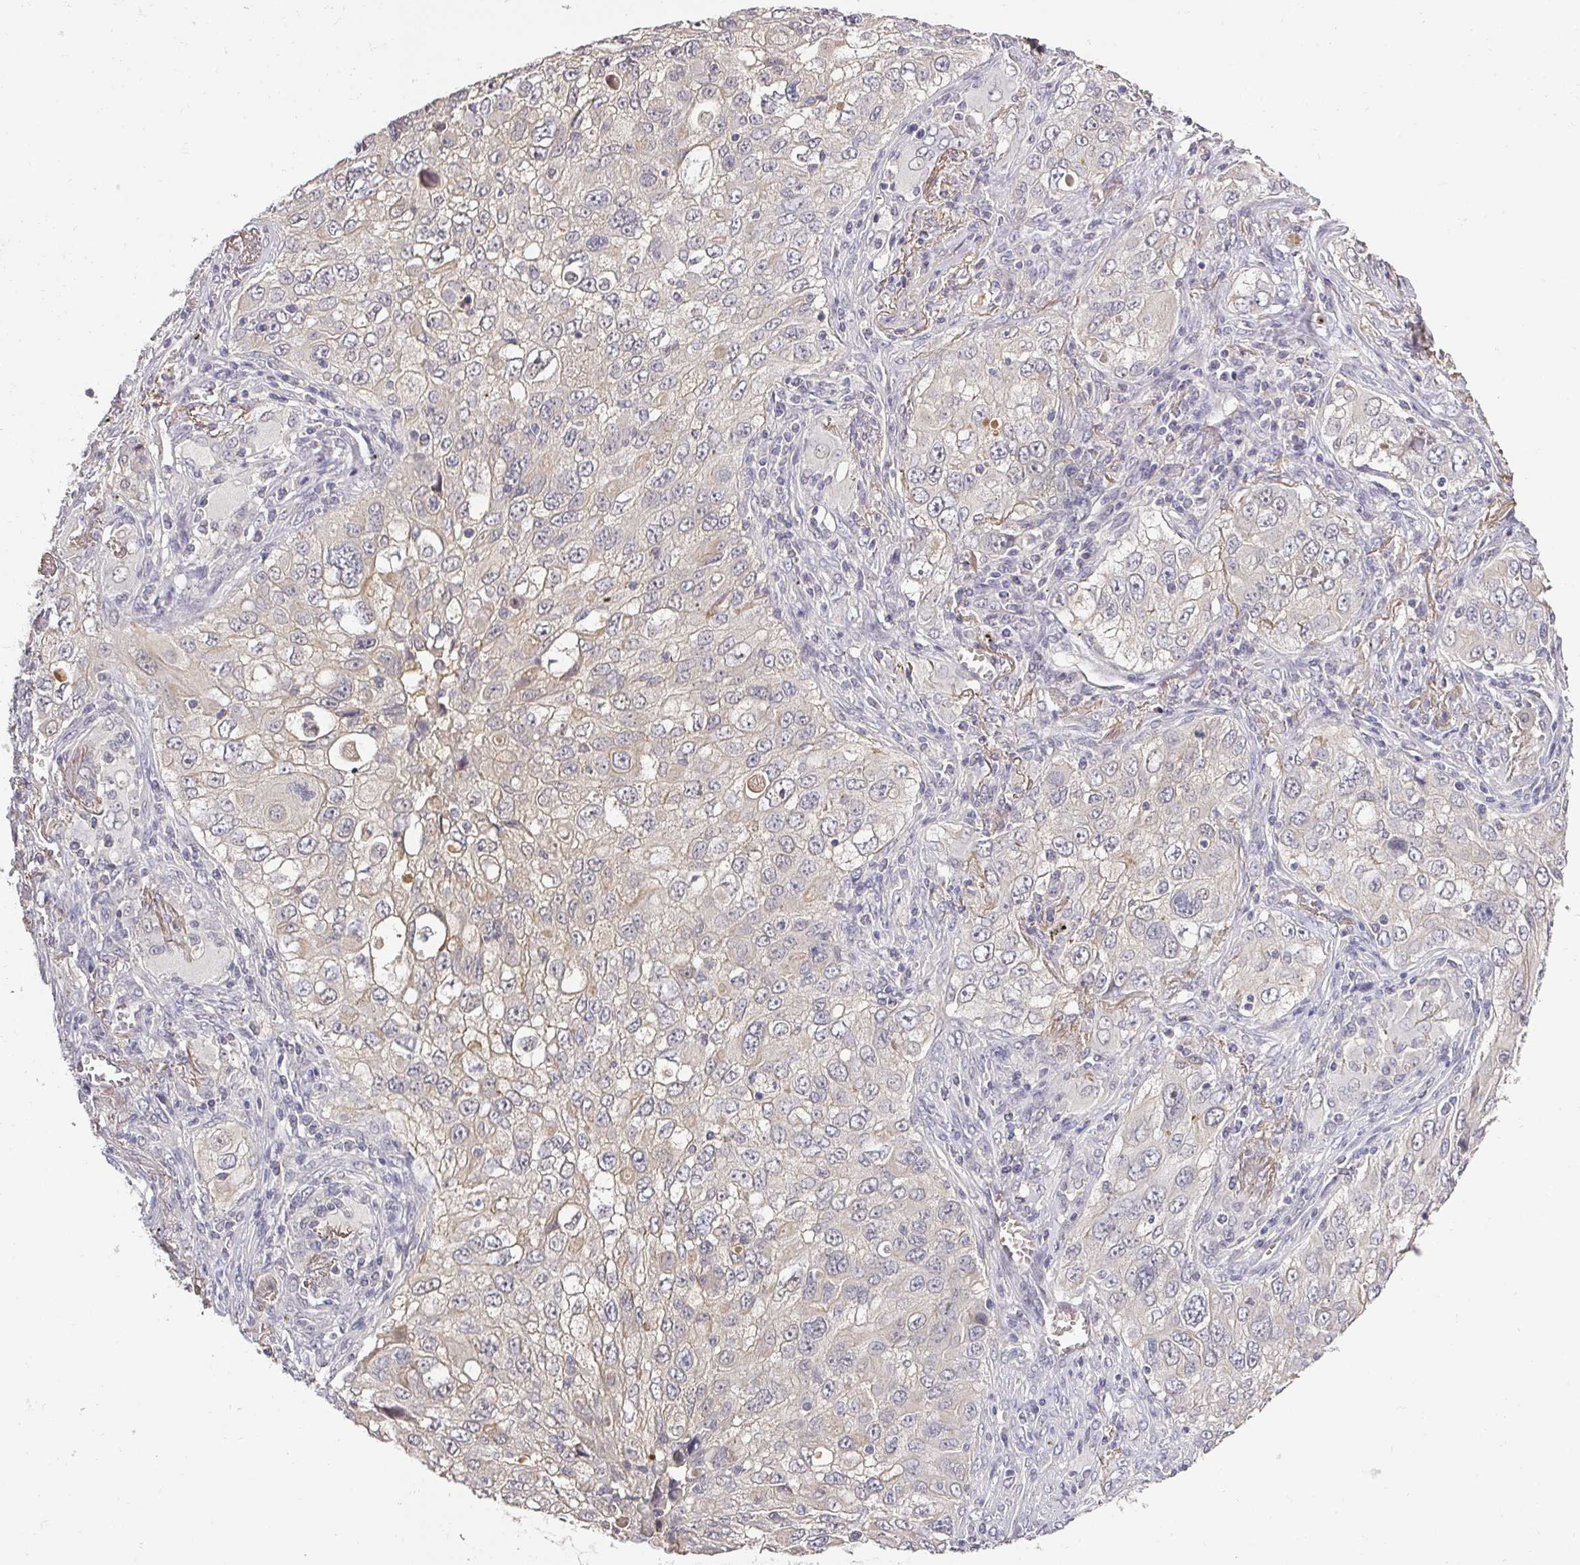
{"staining": {"intensity": "weak", "quantity": "<25%", "location": "cytoplasmic/membranous"}, "tissue": "lung cancer", "cell_type": "Tumor cells", "image_type": "cancer", "snomed": [{"axis": "morphology", "description": "Adenocarcinoma, NOS"}, {"axis": "morphology", "description": "Adenocarcinoma, metastatic, NOS"}, {"axis": "topography", "description": "Lymph node"}, {"axis": "topography", "description": "Lung"}], "caption": "Tumor cells show no significant staining in metastatic adenocarcinoma (lung). The staining was performed using DAB (3,3'-diaminobenzidine) to visualize the protein expression in brown, while the nuclei were stained in blue with hematoxylin (Magnification: 20x).", "gene": "FOXN4", "patient": {"sex": "female", "age": 42}}